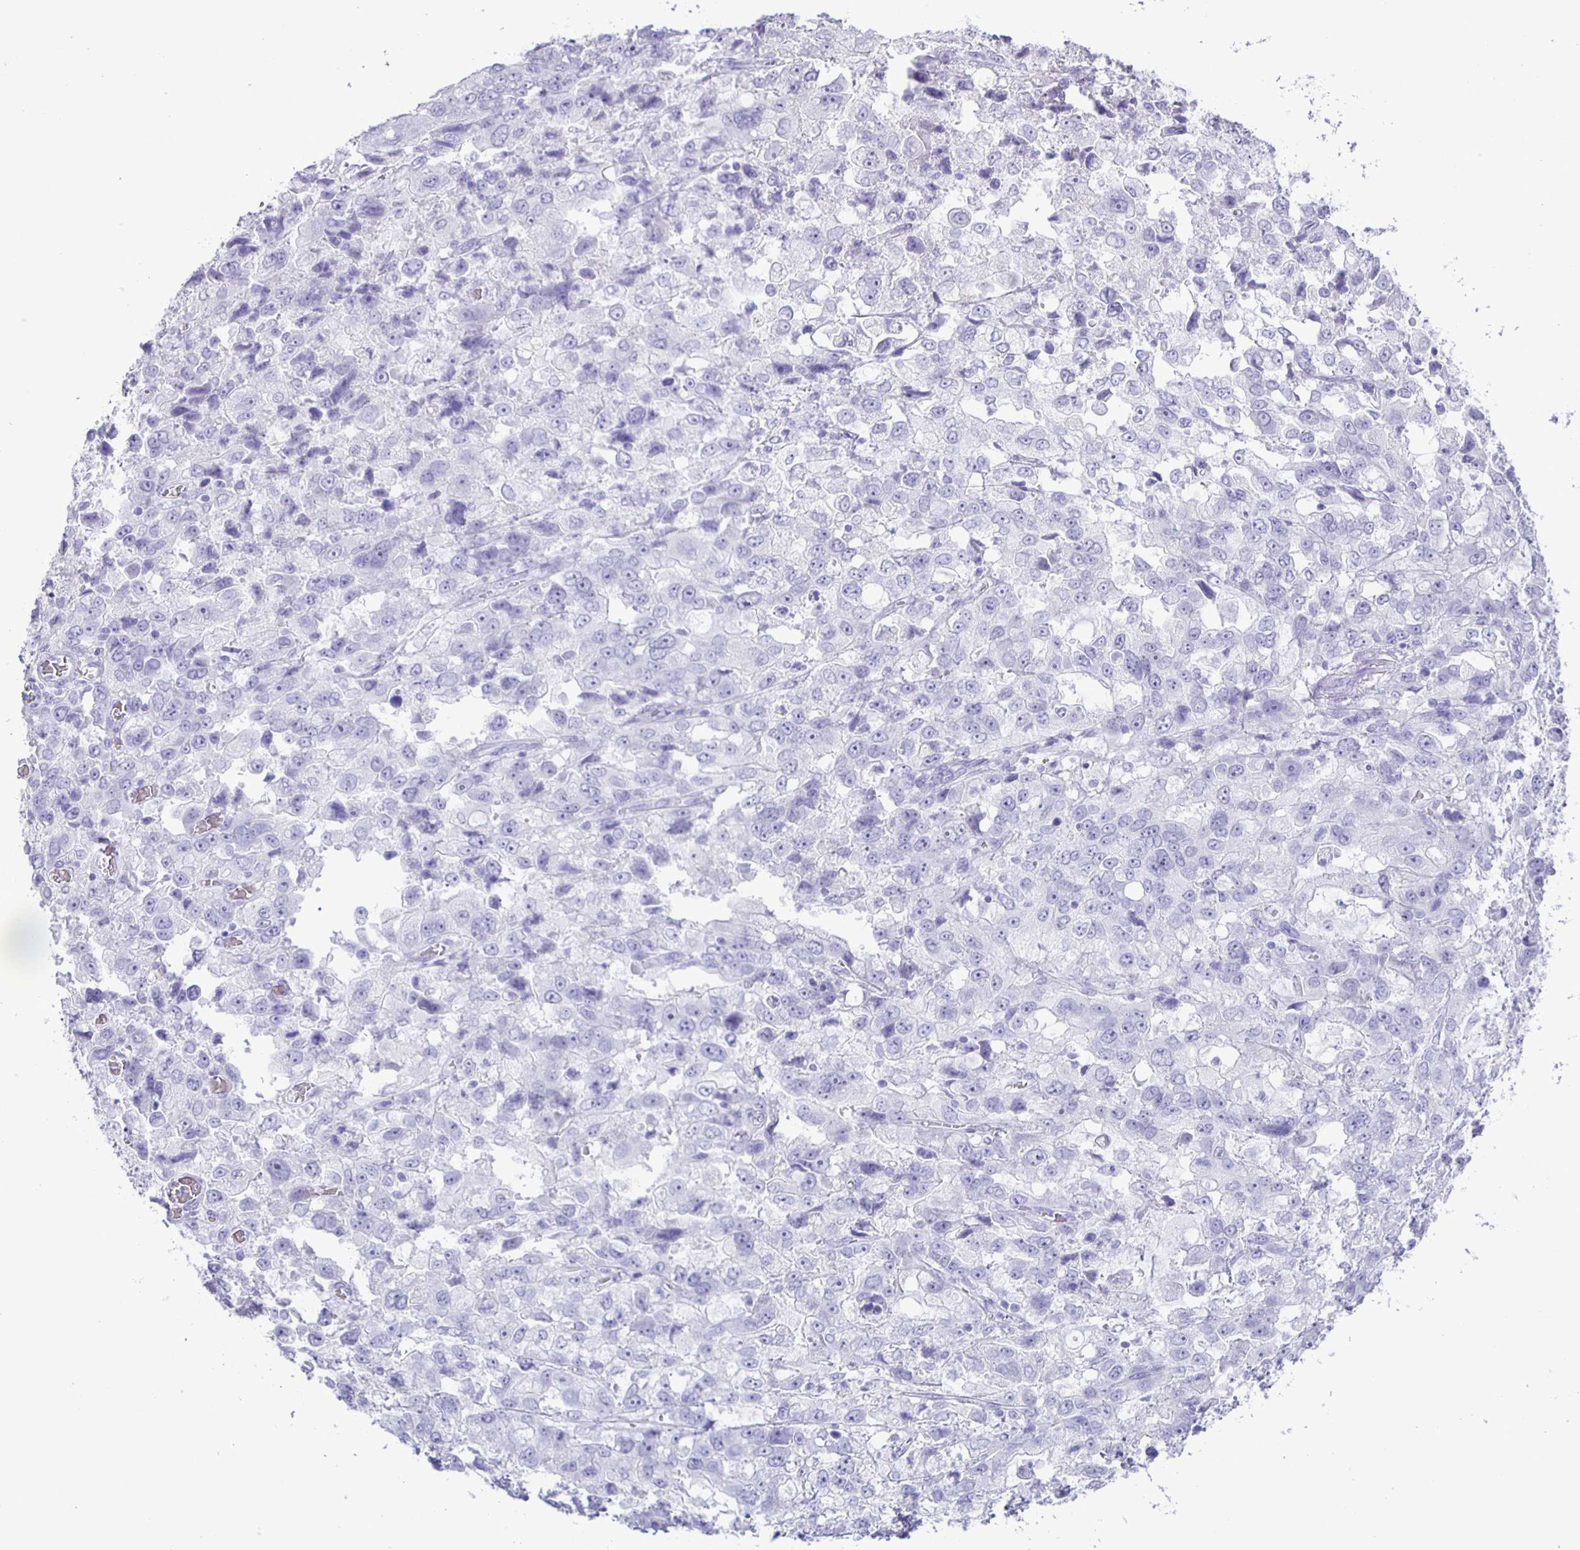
{"staining": {"intensity": "negative", "quantity": "none", "location": "none"}, "tissue": "stomach cancer", "cell_type": "Tumor cells", "image_type": "cancer", "snomed": [{"axis": "morphology", "description": "Adenocarcinoma, NOS"}, {"axis": "topography", "description": "Stomach, upper"}], "caption": "Immunohistochemical staining of human adenocarcinoma (stomach) exhibits no significant expression in tumor cells.", "gene": "EZHIP", "patient": {"sex": "female", "age": 81}}